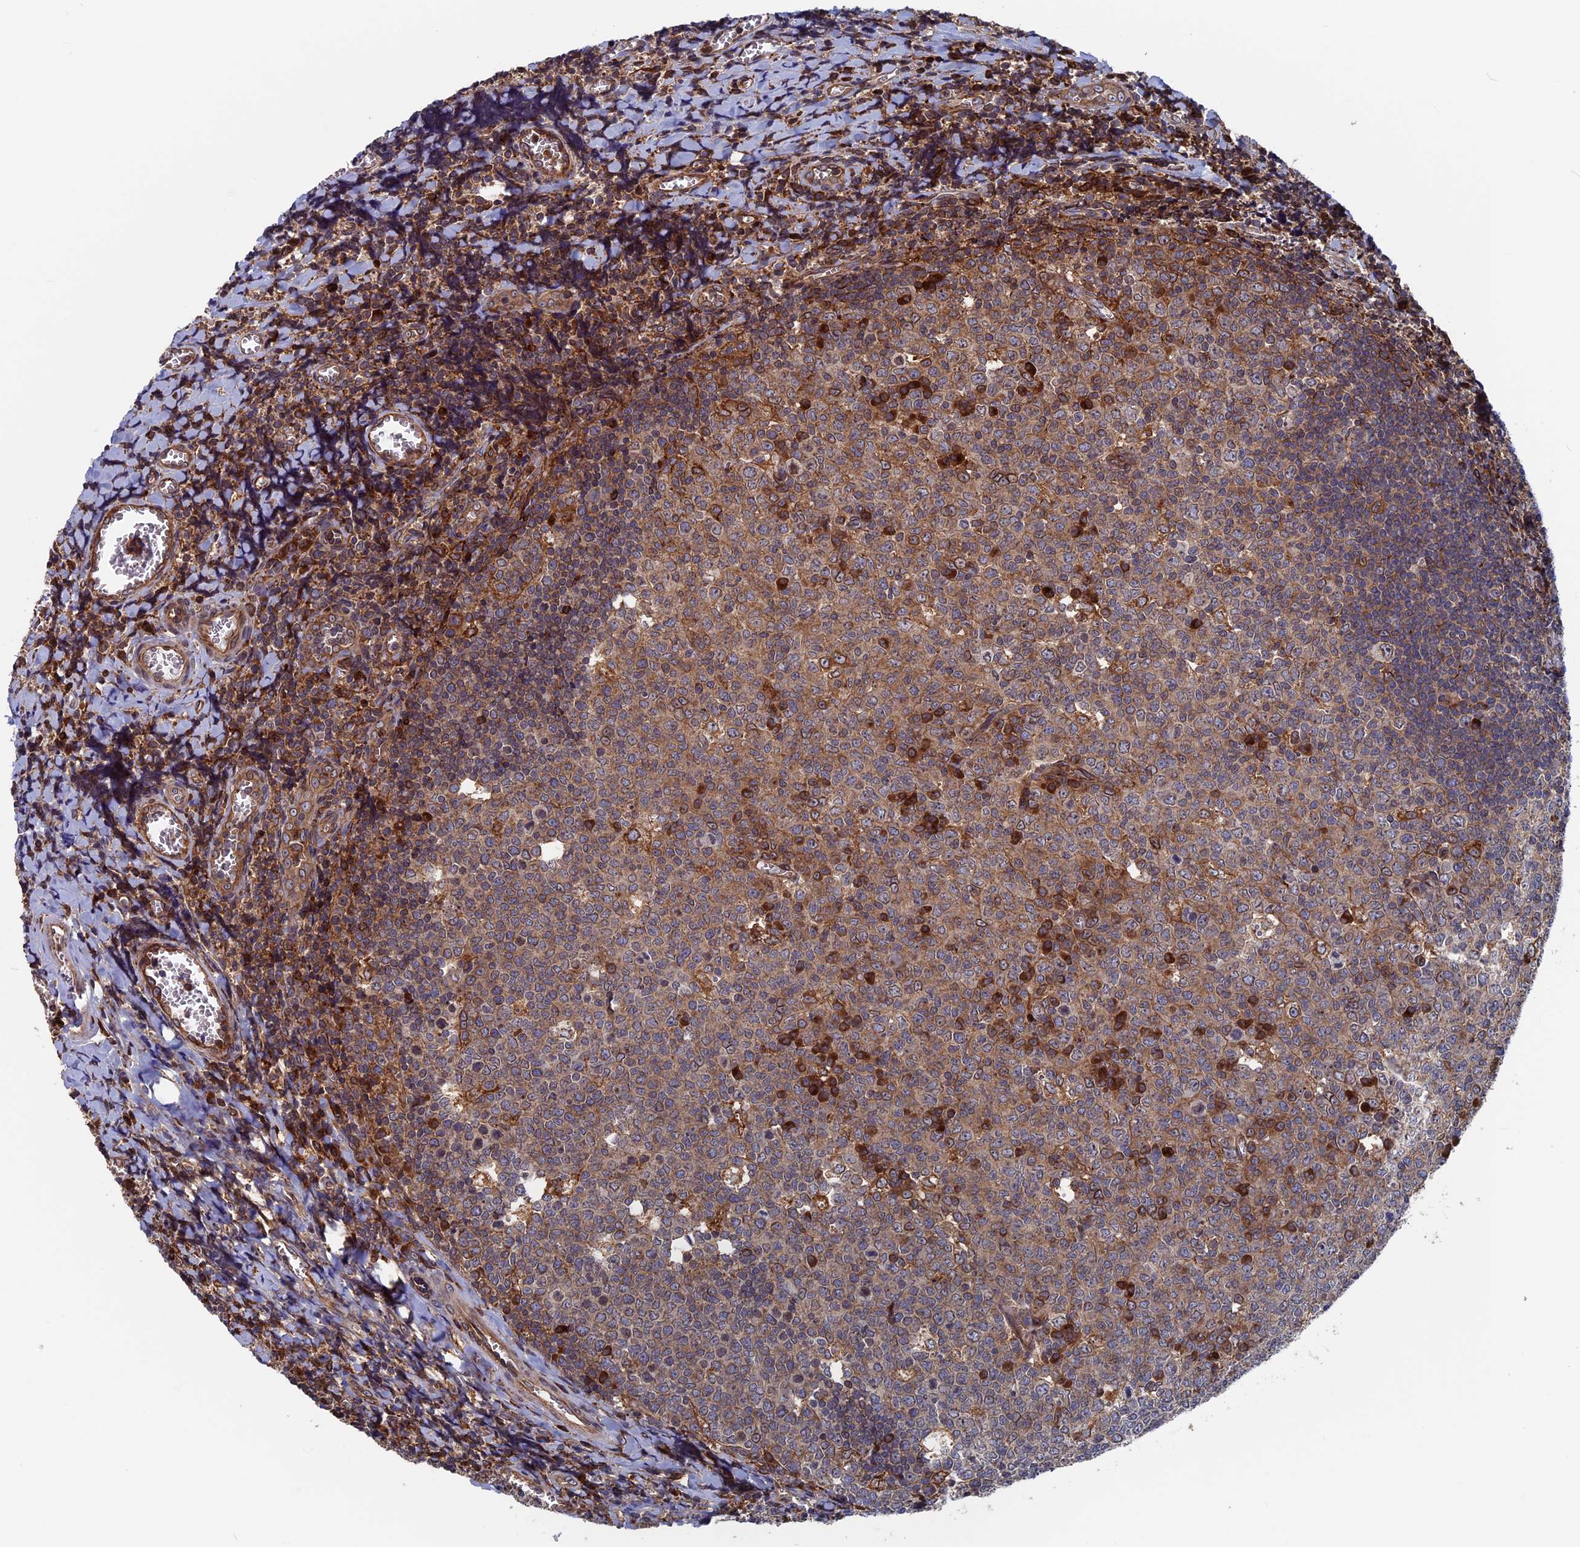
{"staining": {"intensity": "strong", "quantity": "25%-75%", "location": "cytoplasmic/membranous"}, "tissue": "tonsil", "cell_type": "Germinal center cells", "image_type": "normal", "snomed": [{"axis": "morphology", "description": "Normal tissue, NOS"}, {"axis": "topography", "description": "Tonsil"}], "caption": "Protein staining by immunohistochemistry (IHC) demonstrates strong cytoplasmic/membranous expression in about 25%-75% of germinal center cells in normal tonsil.", "gene": "RPUSD1", "patient": {"sex": "male", "age": 27}}